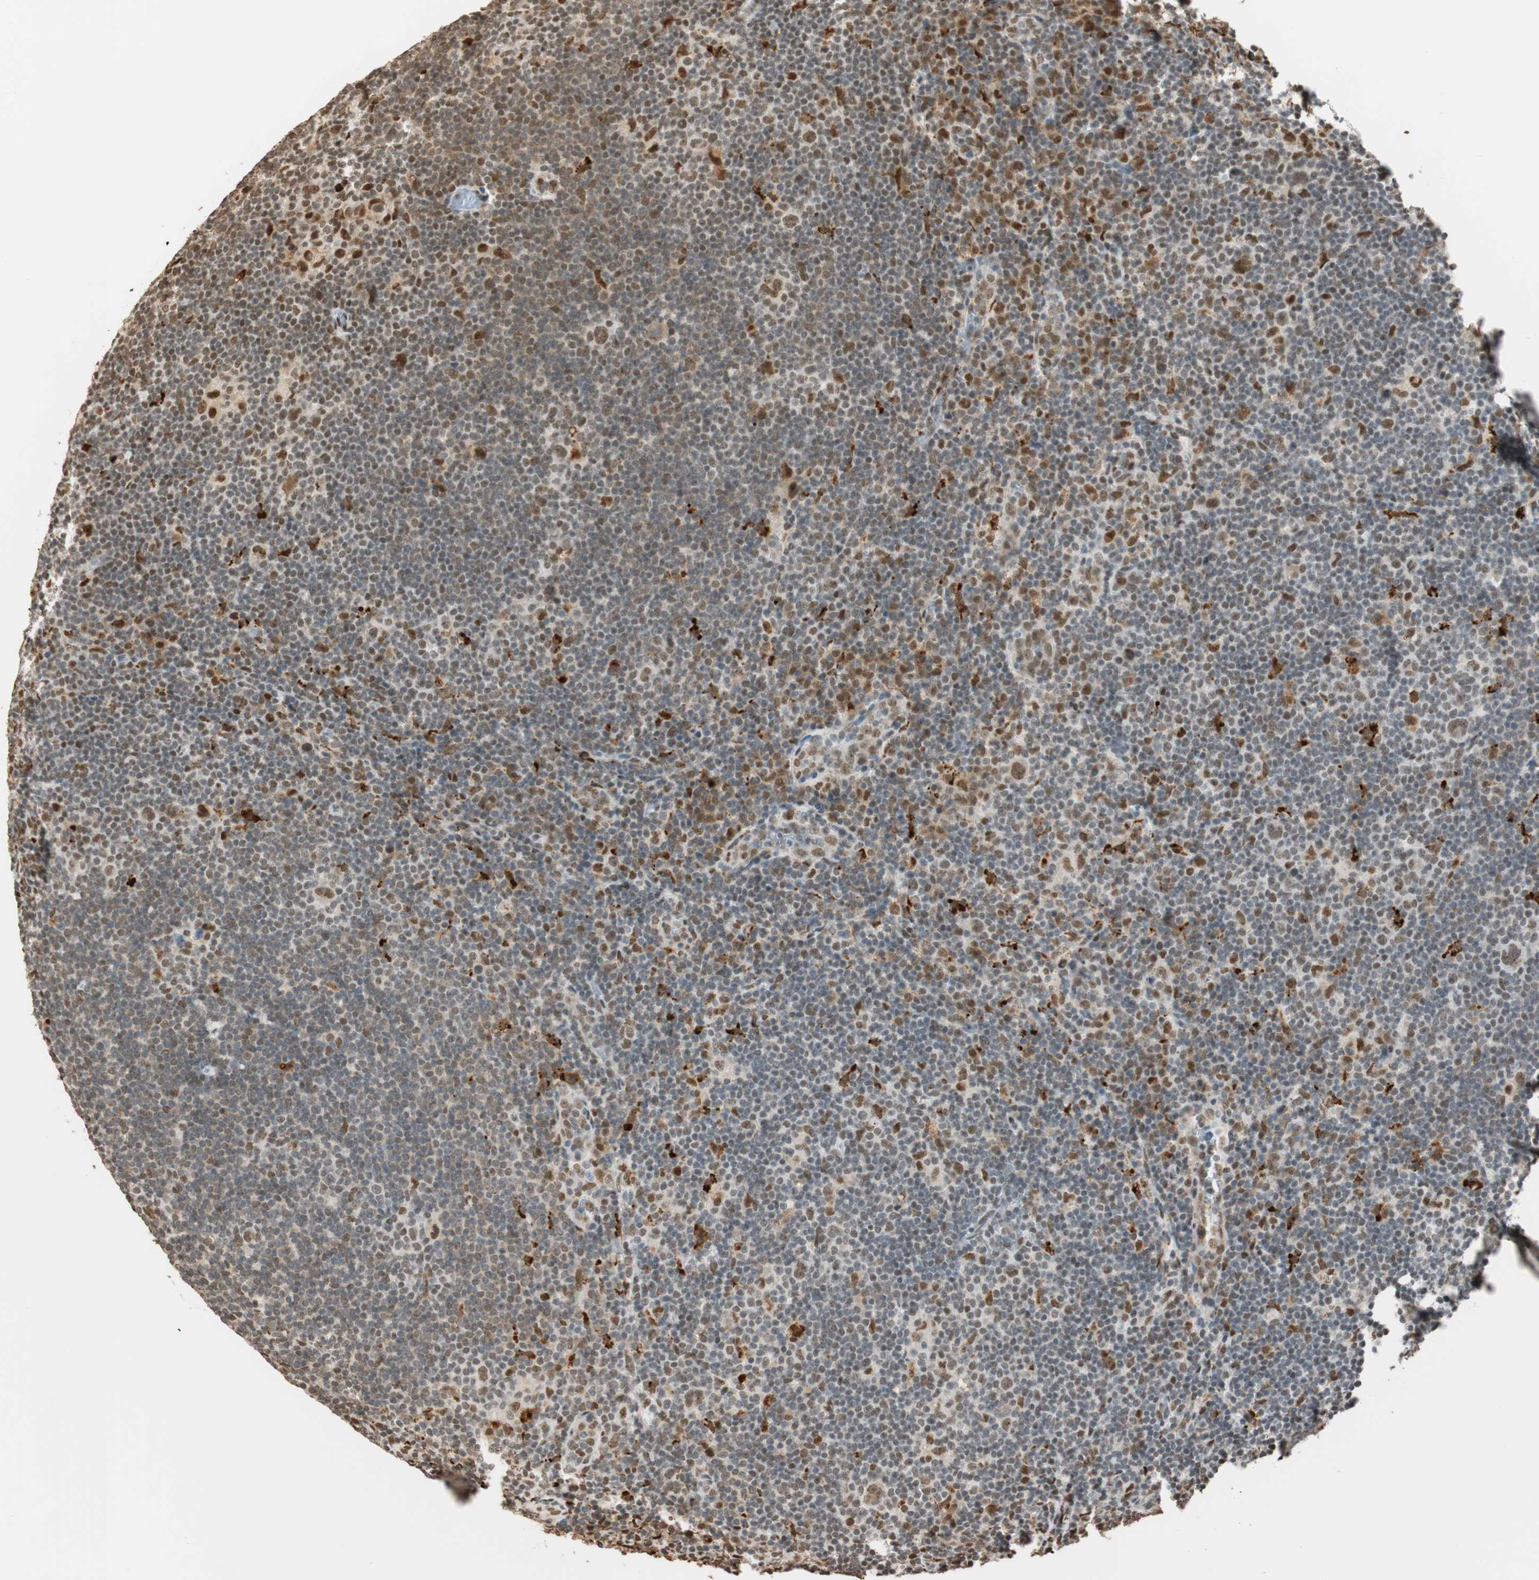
{"staining": {"intensity": "moderate", "quantity": "25%-75%", "location": "cytoplasmic/membranous,nuclear"}, "tissue": "lymphoma", "cell_type": "Tumor cells", "image_type": "cancer", "snomed": [{"axis": "morphology", "description": "Malignant lymphoma, non-Hodgkin's type, High grade"}, {"axis": "topography", "description": "Lymph node"}], "caption": "Human lymphoma stained with a brown dye exhibits moderate cytoplasmic/membranous and nuclear positive staining in approximately 25%-75% of tumor cells.", "gene": "FANCG", "patient": {"sex": "female", "age": 73}}